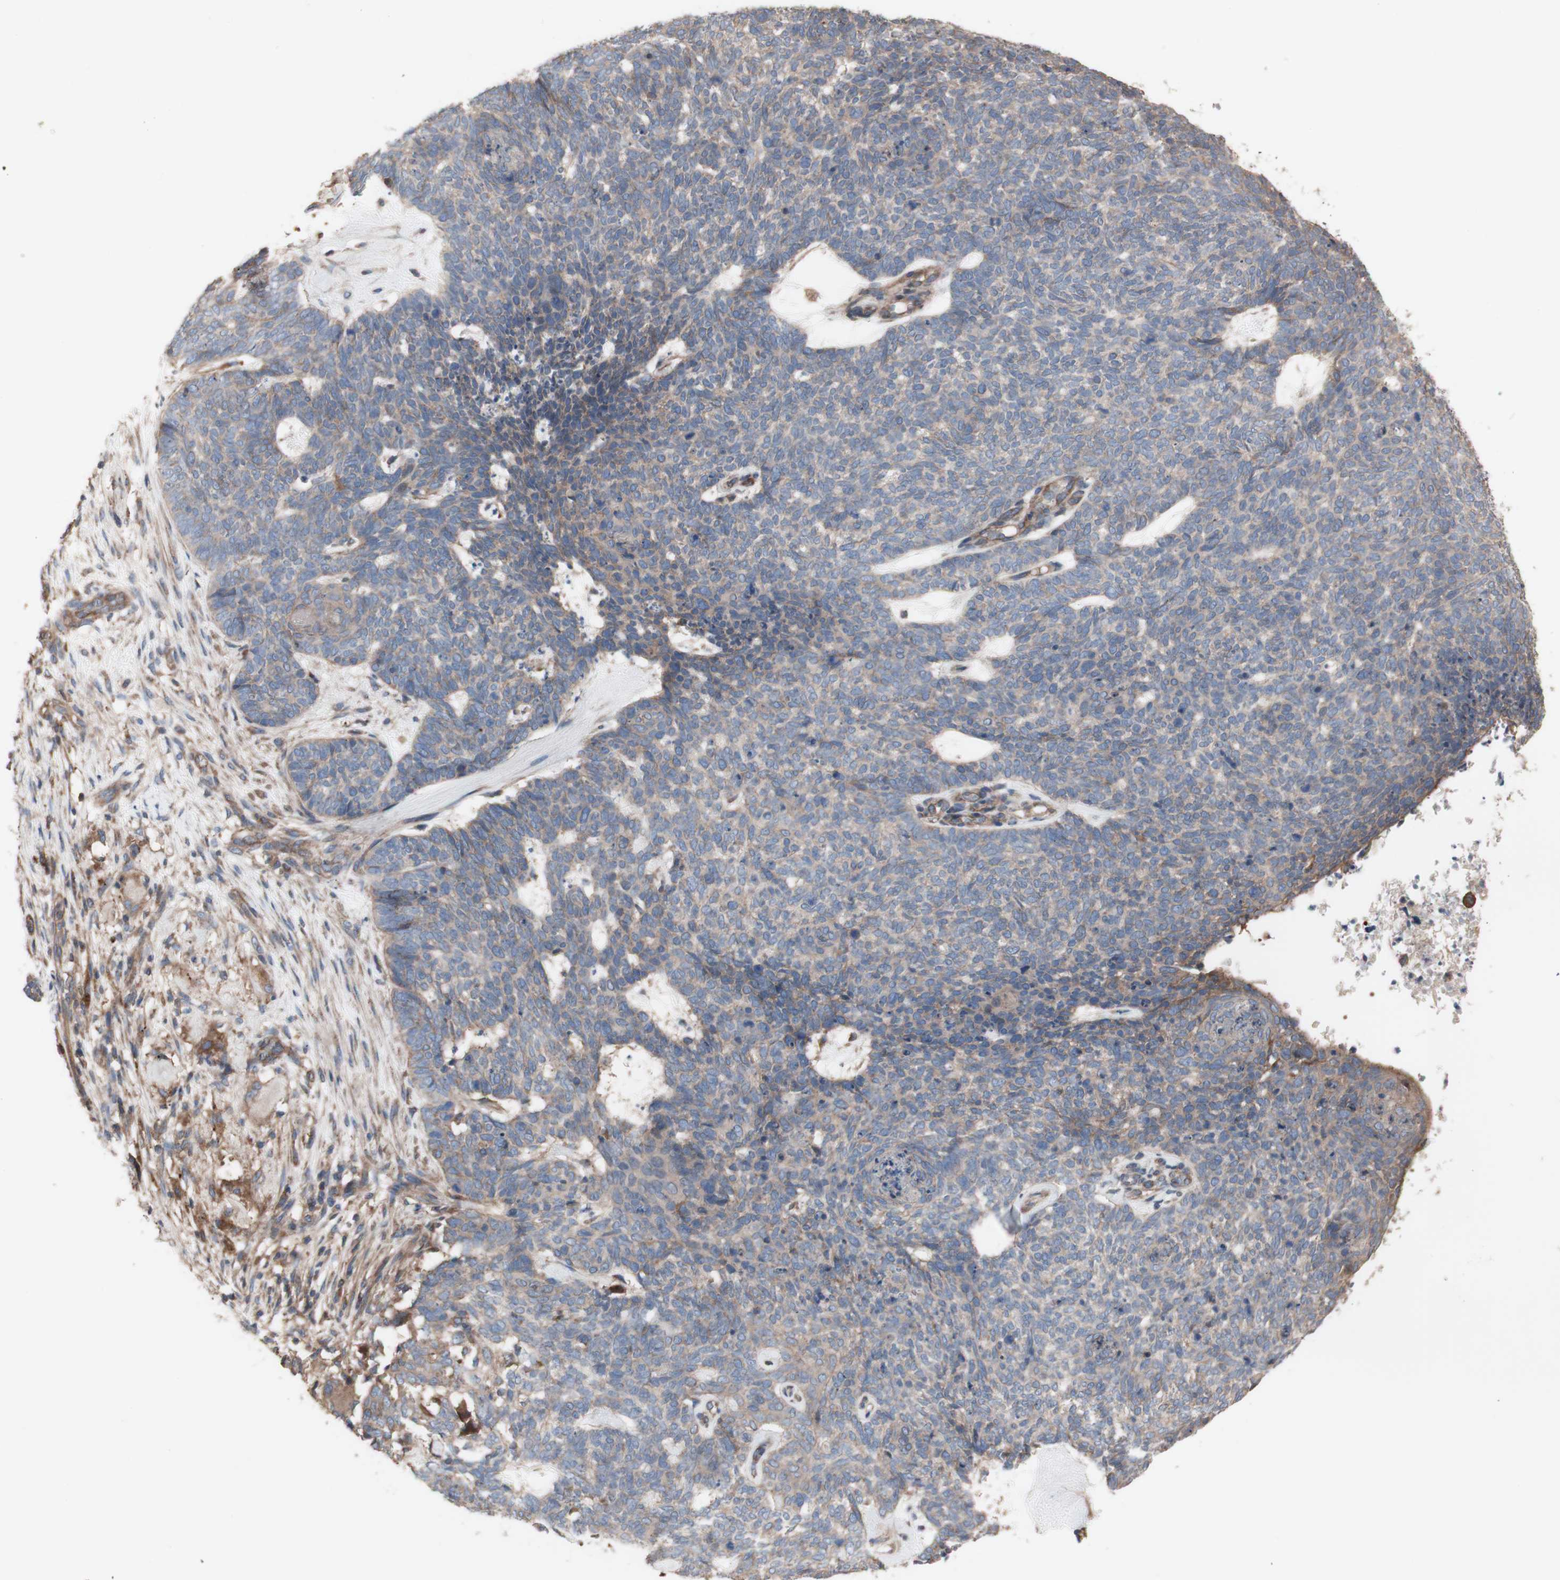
{"staining": {"intensity": "weak", "quantity": ">75%", "location": "cytoplasmic/membranous"}, "tissue": "skin cancer", "cell_type": "Tumor cells", "image_type": "cancer", "snomed": [{"axis": "morphology", "description": "Basal cell carcinoma"}, {"axis": "topography", "description": "Skin"}], "caption": "A brown stain labels weak cytoplasmic/membranous staining of a protein in human basal cell carcinoma (skin) tumor cells.", "gene": "COPB1", "patient": {"sex": "female", "age": 84}}